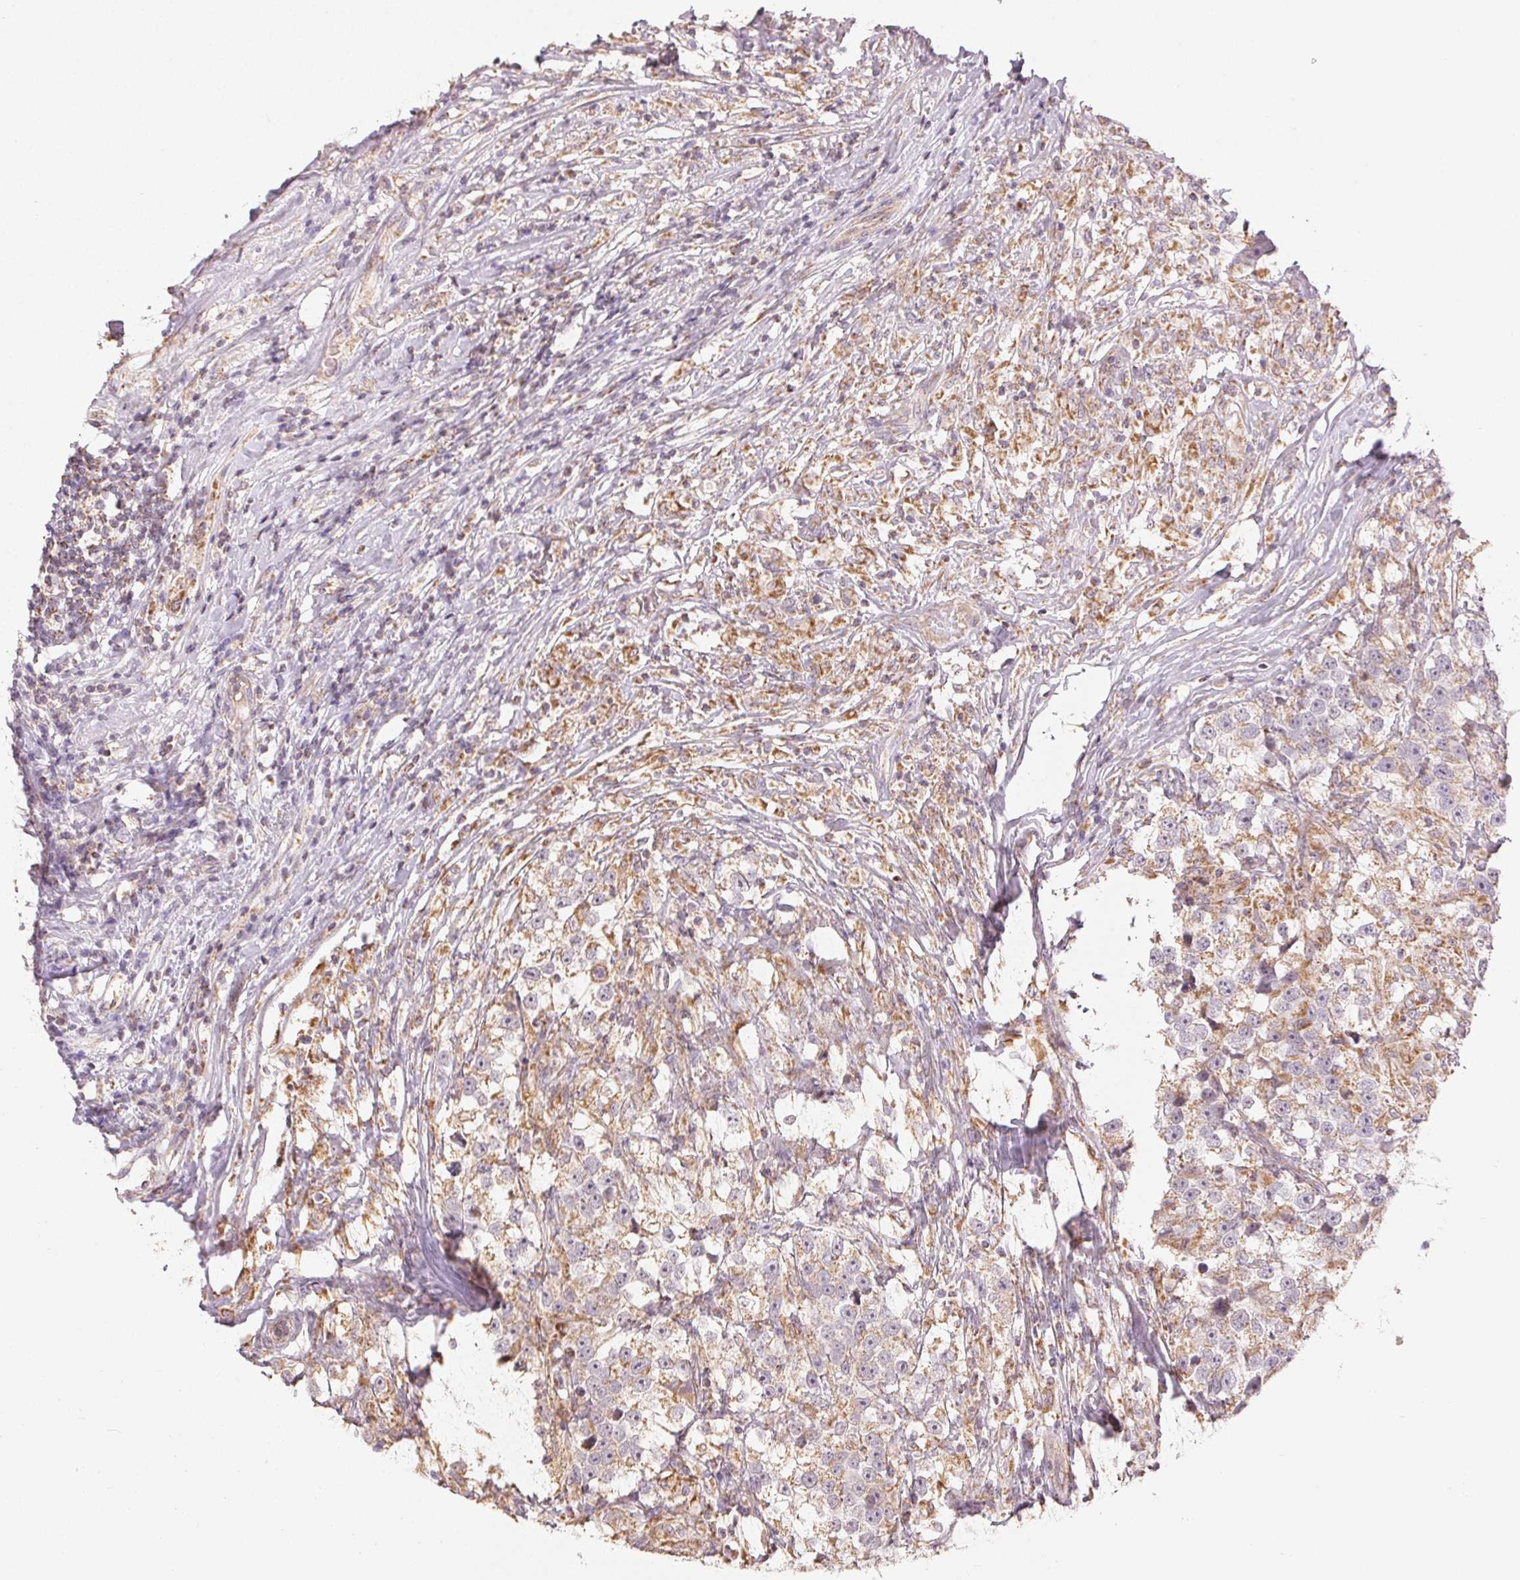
{"staining": {"intensity": "moderate", "quantity": "25%-75%", "location": "cytoplasmic/membranous"}, "tissue": "testis cancer", "cell_type": "Tumor cells", "image_type": "cancer", "snomed": [{"axis": "morphology", "description": "Seminoma, NOS"}, {"axis": "topography", "description": "Testis"}], "caption": "High-power microscopy captured an immunohistochemistry (IHC) image of testis cancer, revealing moderate cytoplasmic/membranous staining in approximately 25%-75% of tumor cells. (IHC, brightfield microscopy, high magnification).", "gene": "CLASP1", "patient": {"sex": "male", "age": 46}}